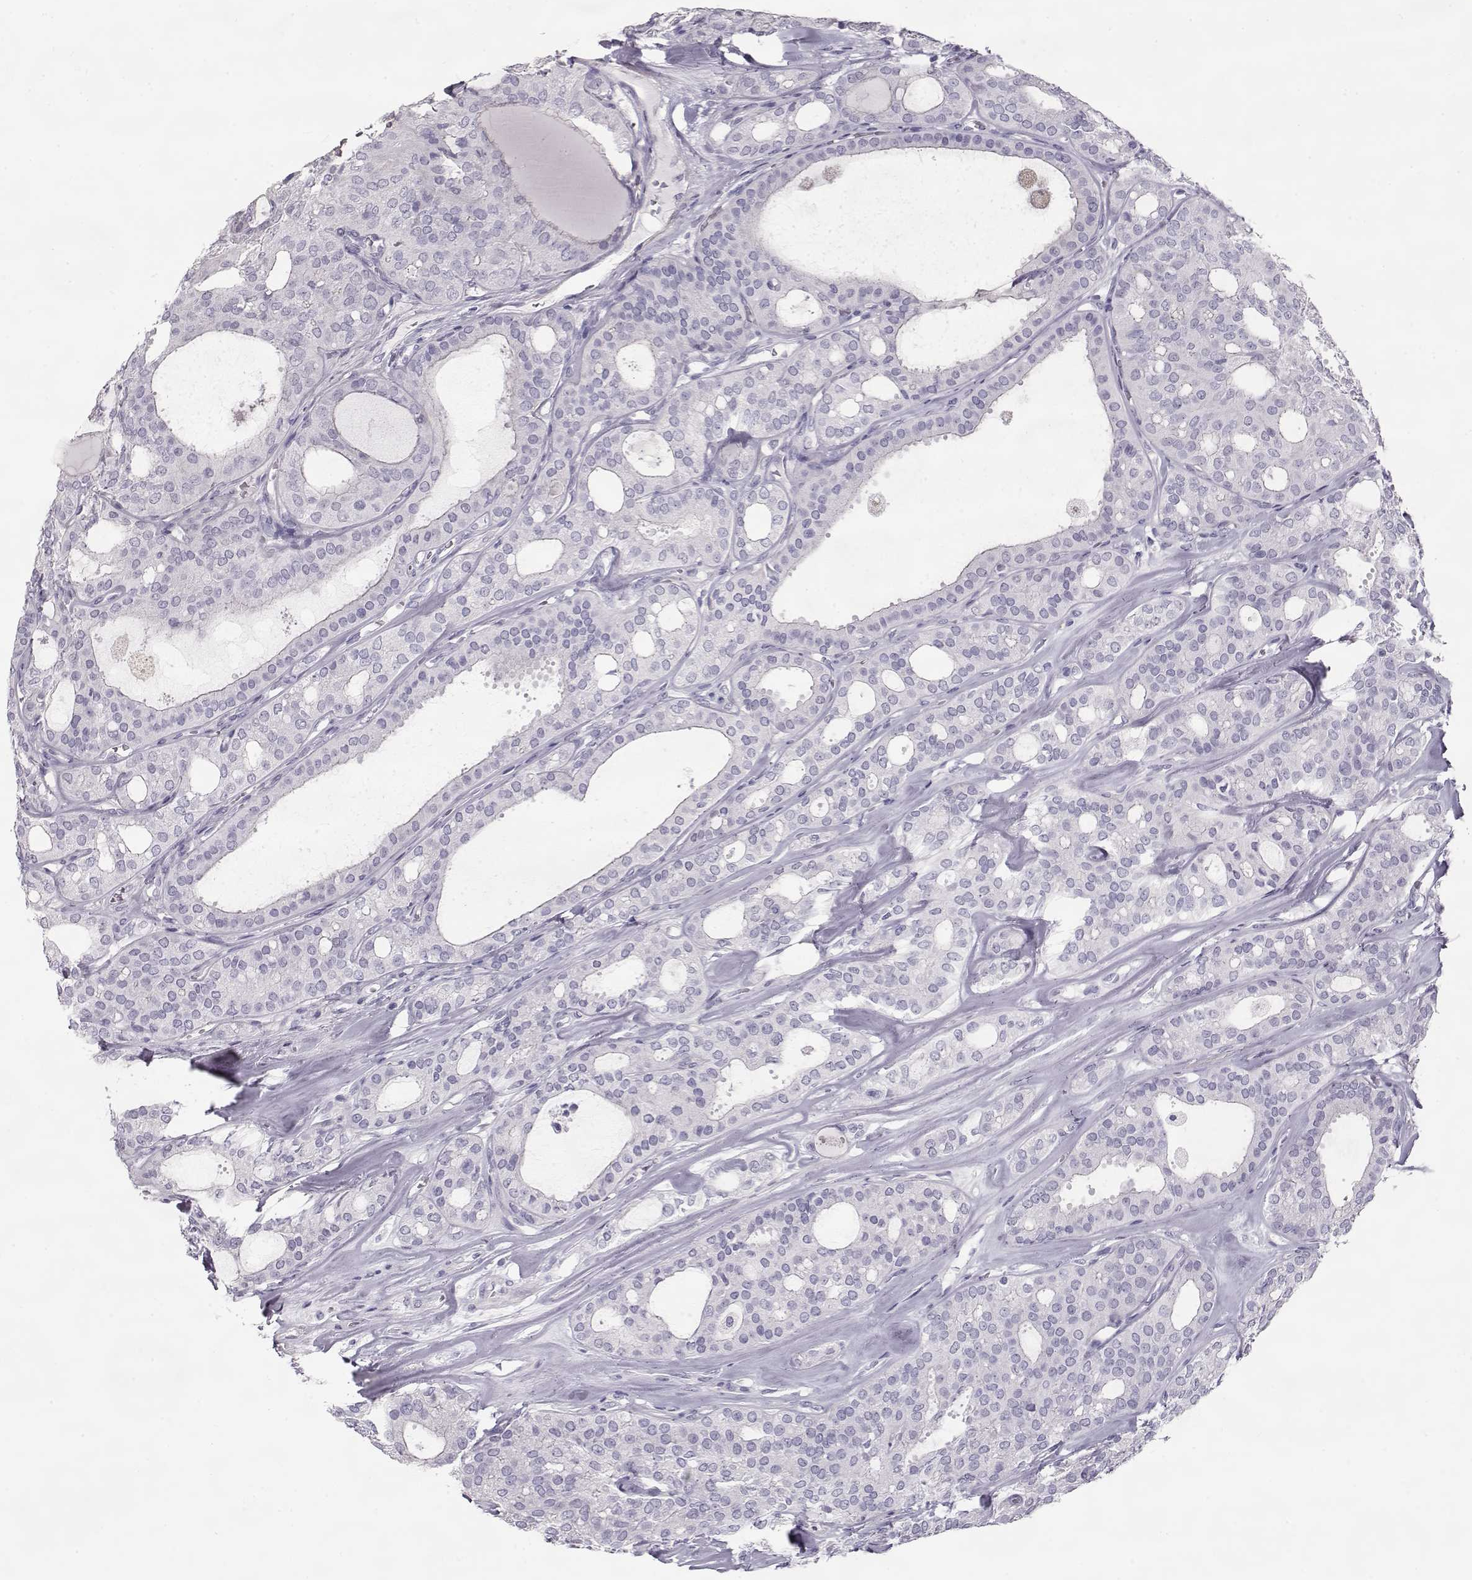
{"staining": {"intensity": "negative", "quantity": "none", "location": "none"}, "tissue": "thyroid cancer", "cell_type": "Tumor cells", "image_type": "cancer", "snomed": [{"axis": "morphology", "description": "Follicular adenoma carcinoma, NOS"}, {"axis": "topography", "description": "Thyroid gland"}], "caption": "Immunohistochemistry (IHC) of thyroid cancer (follicular adenoma carcinoma) demonstrates no expression in tumor cells.", "gene": "SLITRK3", "patient": {"sex": "male", "age": 75}}